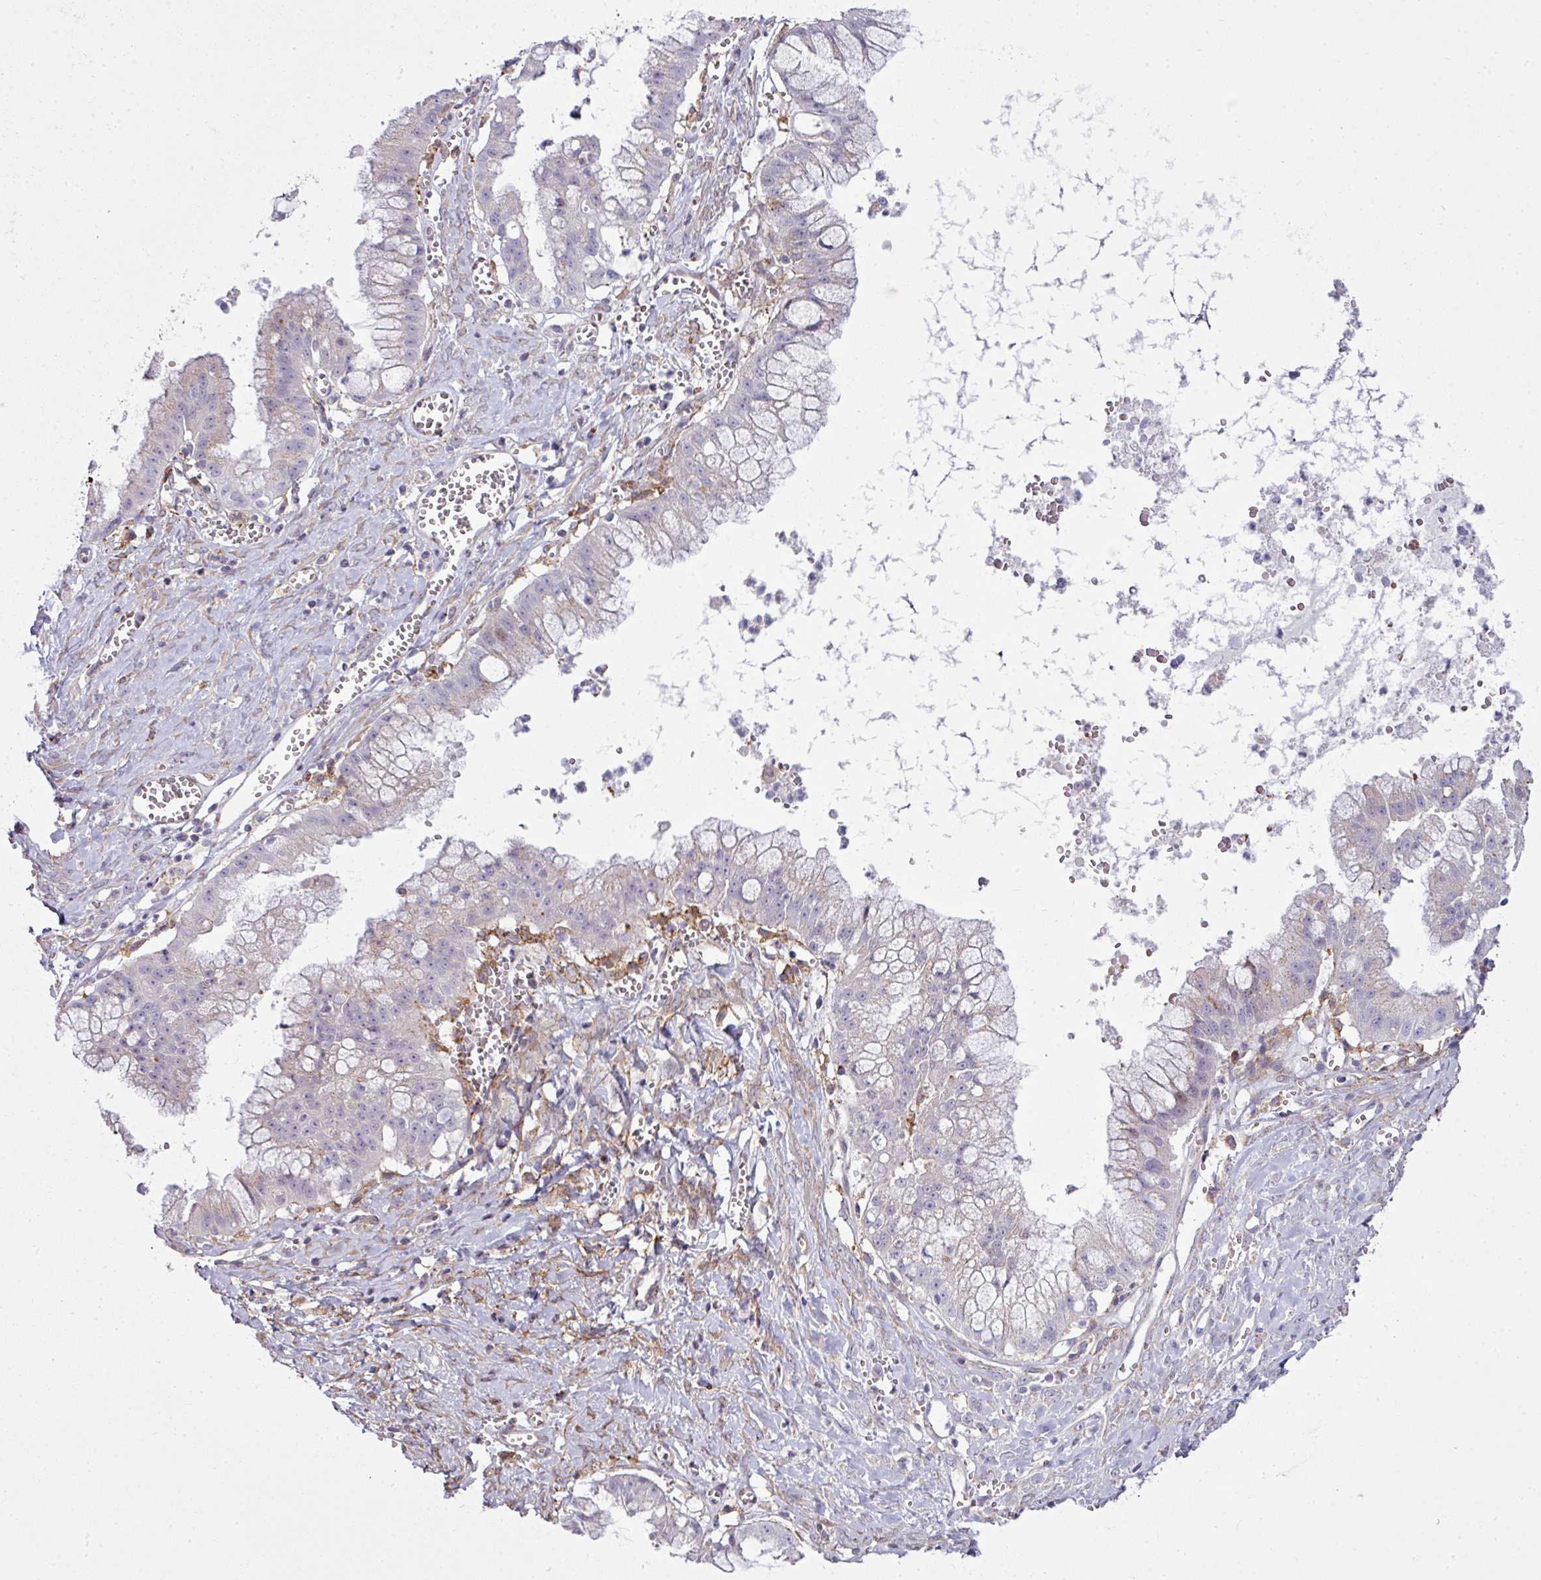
{"staining": {"intensity": "negative", "quantity": "none", "location": "none"}, "tissue": "ovarian cancer", "cell_type": "Tumor cells", "image_type": "cancer", "snomed": [{"axis": "morphology", "description": "Cystadenocarcinoma, mucinous, NOS"}, {"axis": "topography", "description": "Ovary"}], "caption": "High power microscopy image of an IHC histopathology image of mucinous cystadenocarcinoma (ovarian), revealing no significant positivity in tumor cells. (Stains: DAB (3,3'-diaminobenzidine) IHC with hematoxylin counter stain, Microscopy: brightfield microscopy at high magnification).", "gene": "COL8A1", "patient": {"sex": "female", "age": 70}}